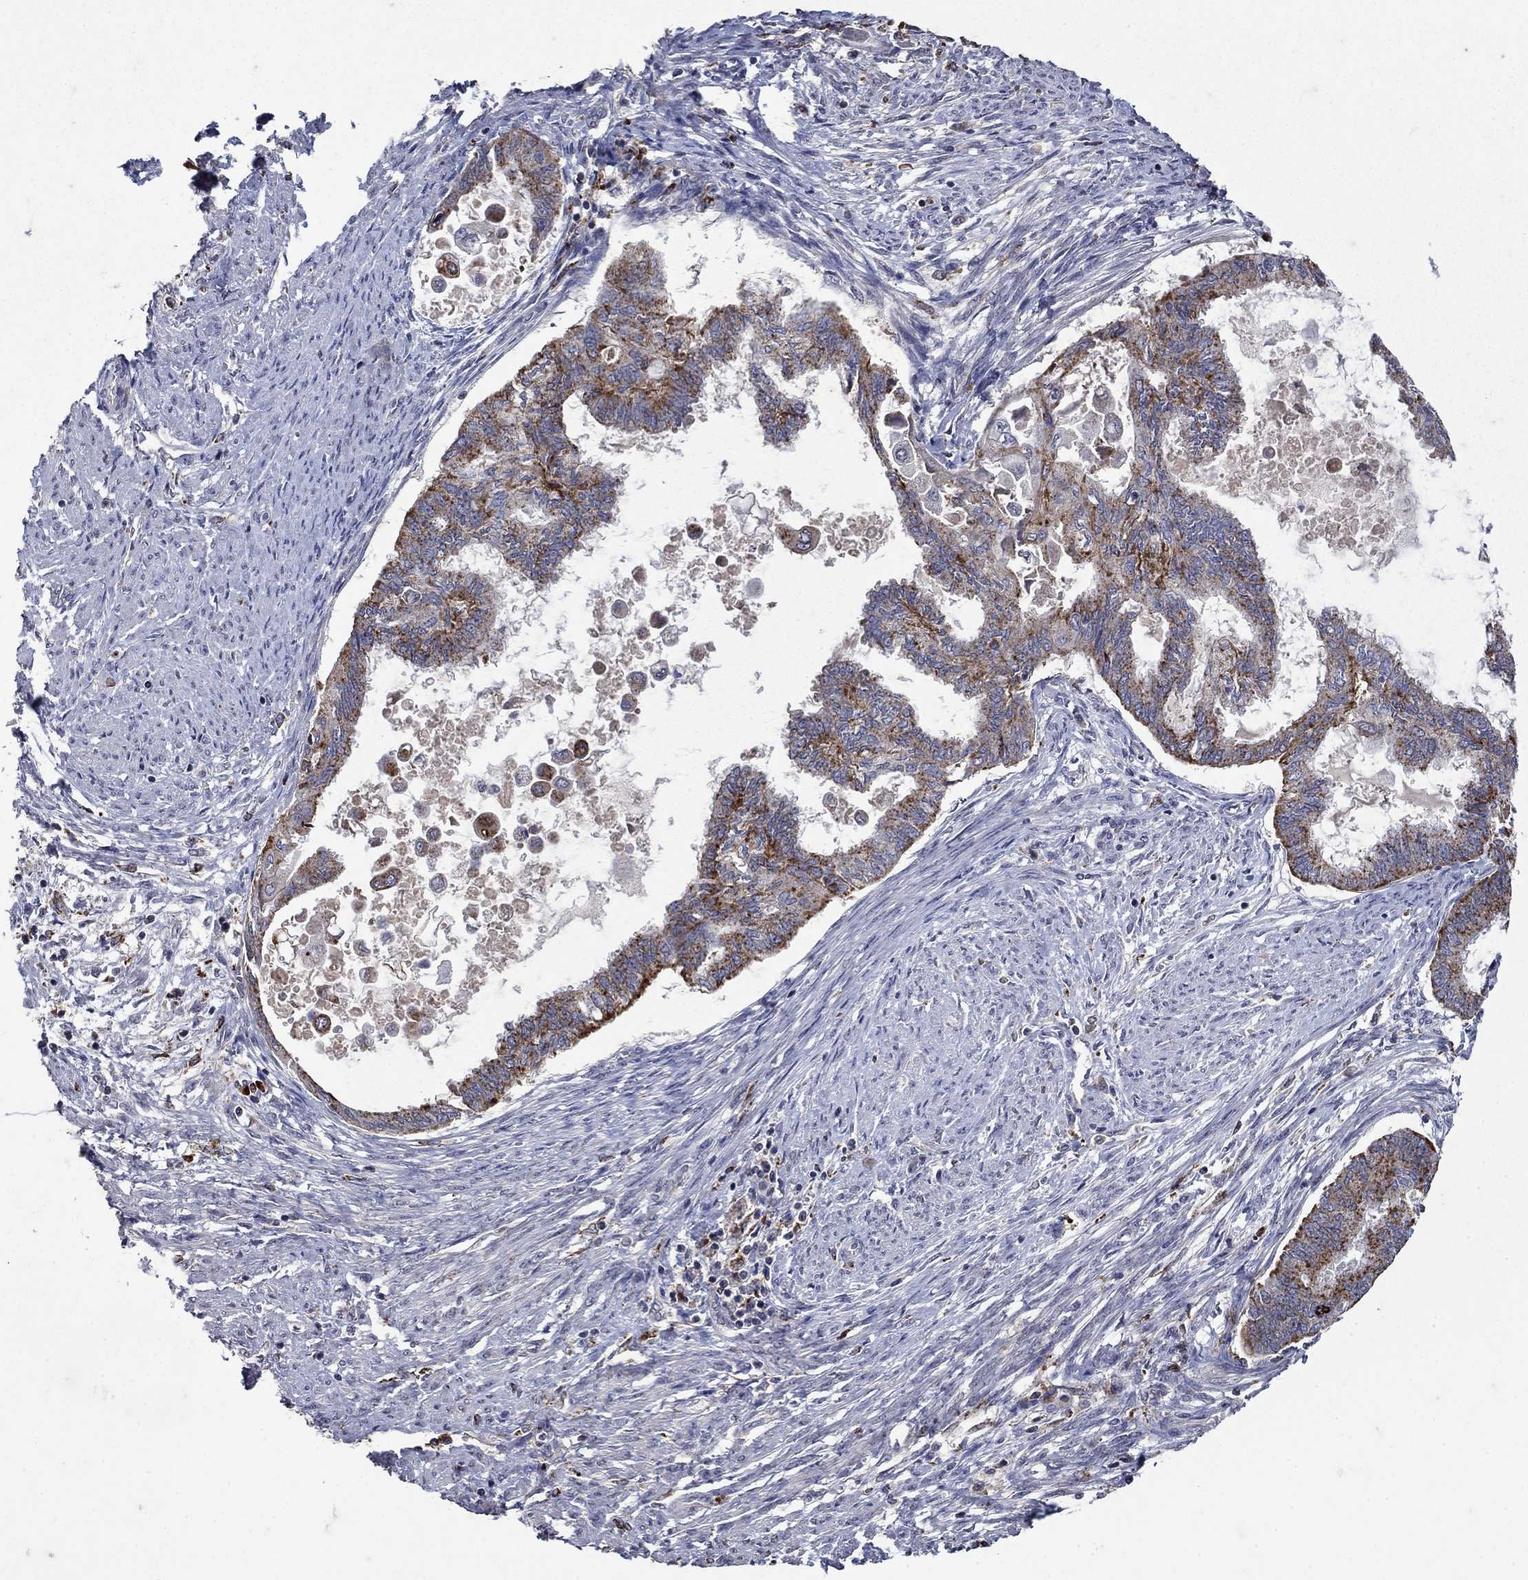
{"staining": {"intensity": "strong", "quantity": "<25%", "location": "cytoplasmic/membranous"}, "tissue": "endometrial cancer", "cell_type": "Tumor cells", "image_type": "cancer", "snomed": [{"axis": "morphology", "description": "Adenocarcinoma, NOS"}, {"axis": "topography", "description": "Endometrium"}], "caption": "Protein staining reveals strong cytoplasmic/membranous positivity in approximately <25% of tumor cells in endometrial cancer. The staining is performed using DAB (3,3'-diaminobenzidine) brown chromogen to label protein expression. The nuclei are counter-stained blue using hematoxylin.", "gene": "NPC2", "patient": {"sex": "female", "age": 86}}